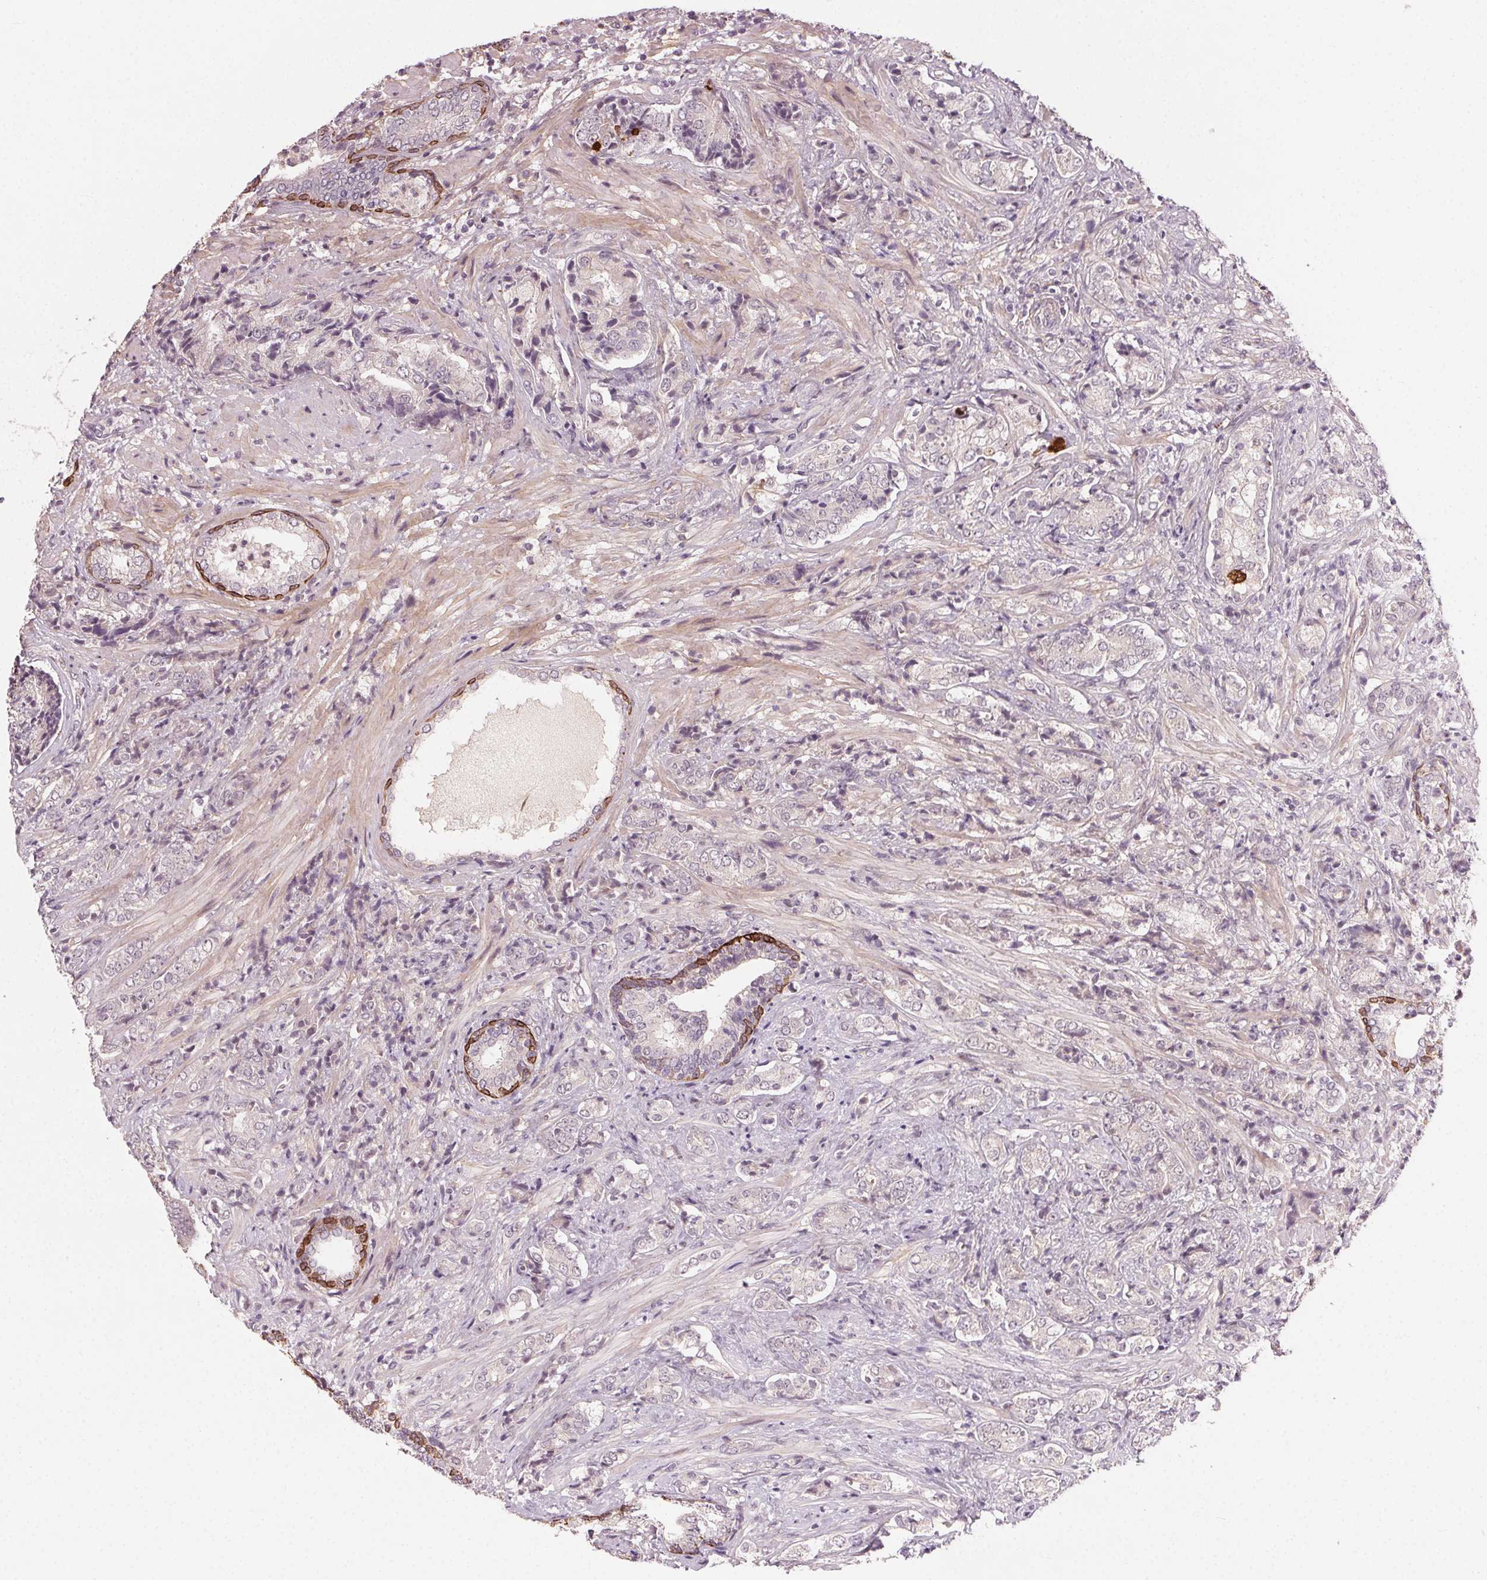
{"staining": {"intensity": "negative", "quantity": "none", "location": "none"}, "tissue": "prostate cancer", "cell_type": "Tumor cells", "image_type": "cancer", "snomed": [{"axis": "morphology", "description": "Adenocarcinoma, High grade"}, {"axis": "topography", "description": "Prostate"}], "caption": "The immunohistochemistry micrograph has no significant staining in tumor cells of adenocarcinoma (high-grade) (prostate) tissue.", "gene": "TUB", "patient": {"sex": "male", "age": 62}}